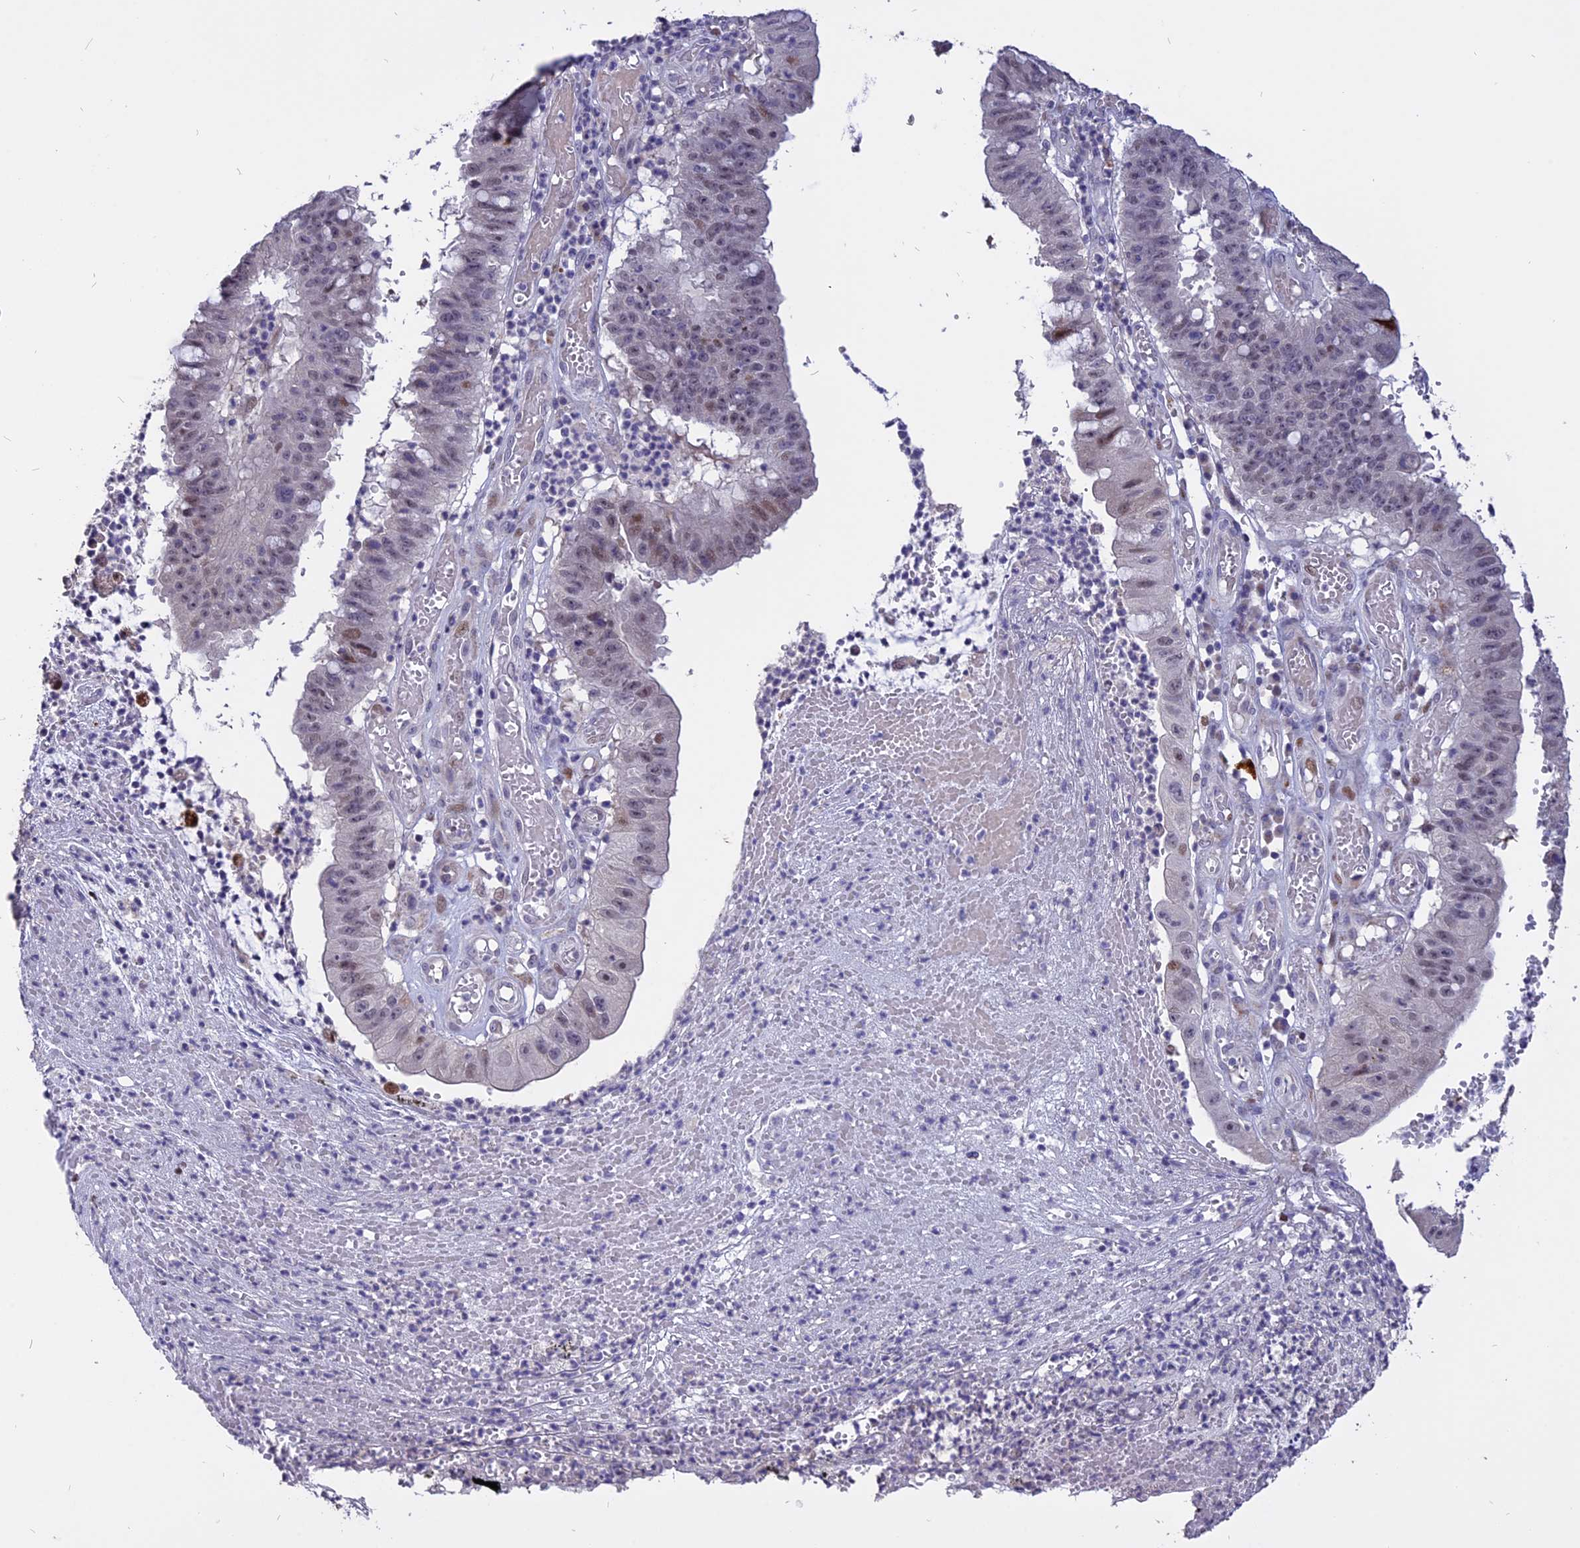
{"staining": {"intensity": "weak", "quantity": "25%-75%", "location": "nuclear"}, "tissue": "stomach cancer", "cell_type": "Tumor cells", "image_type": "cancer", "snomed": [{"axis": "morphology", "description": "Adenocarcinoma, NOS"}, {"axis": "topography", "description": "Stomach"}], "caption": "IHC (DAB) staining of human stomach adenocarcinoma shows weak nuclear protein positivity in approximately 25%-75% of tumor cells.", "gene": "TMEM263", "patient": {"sex": "male", "age": 59}}